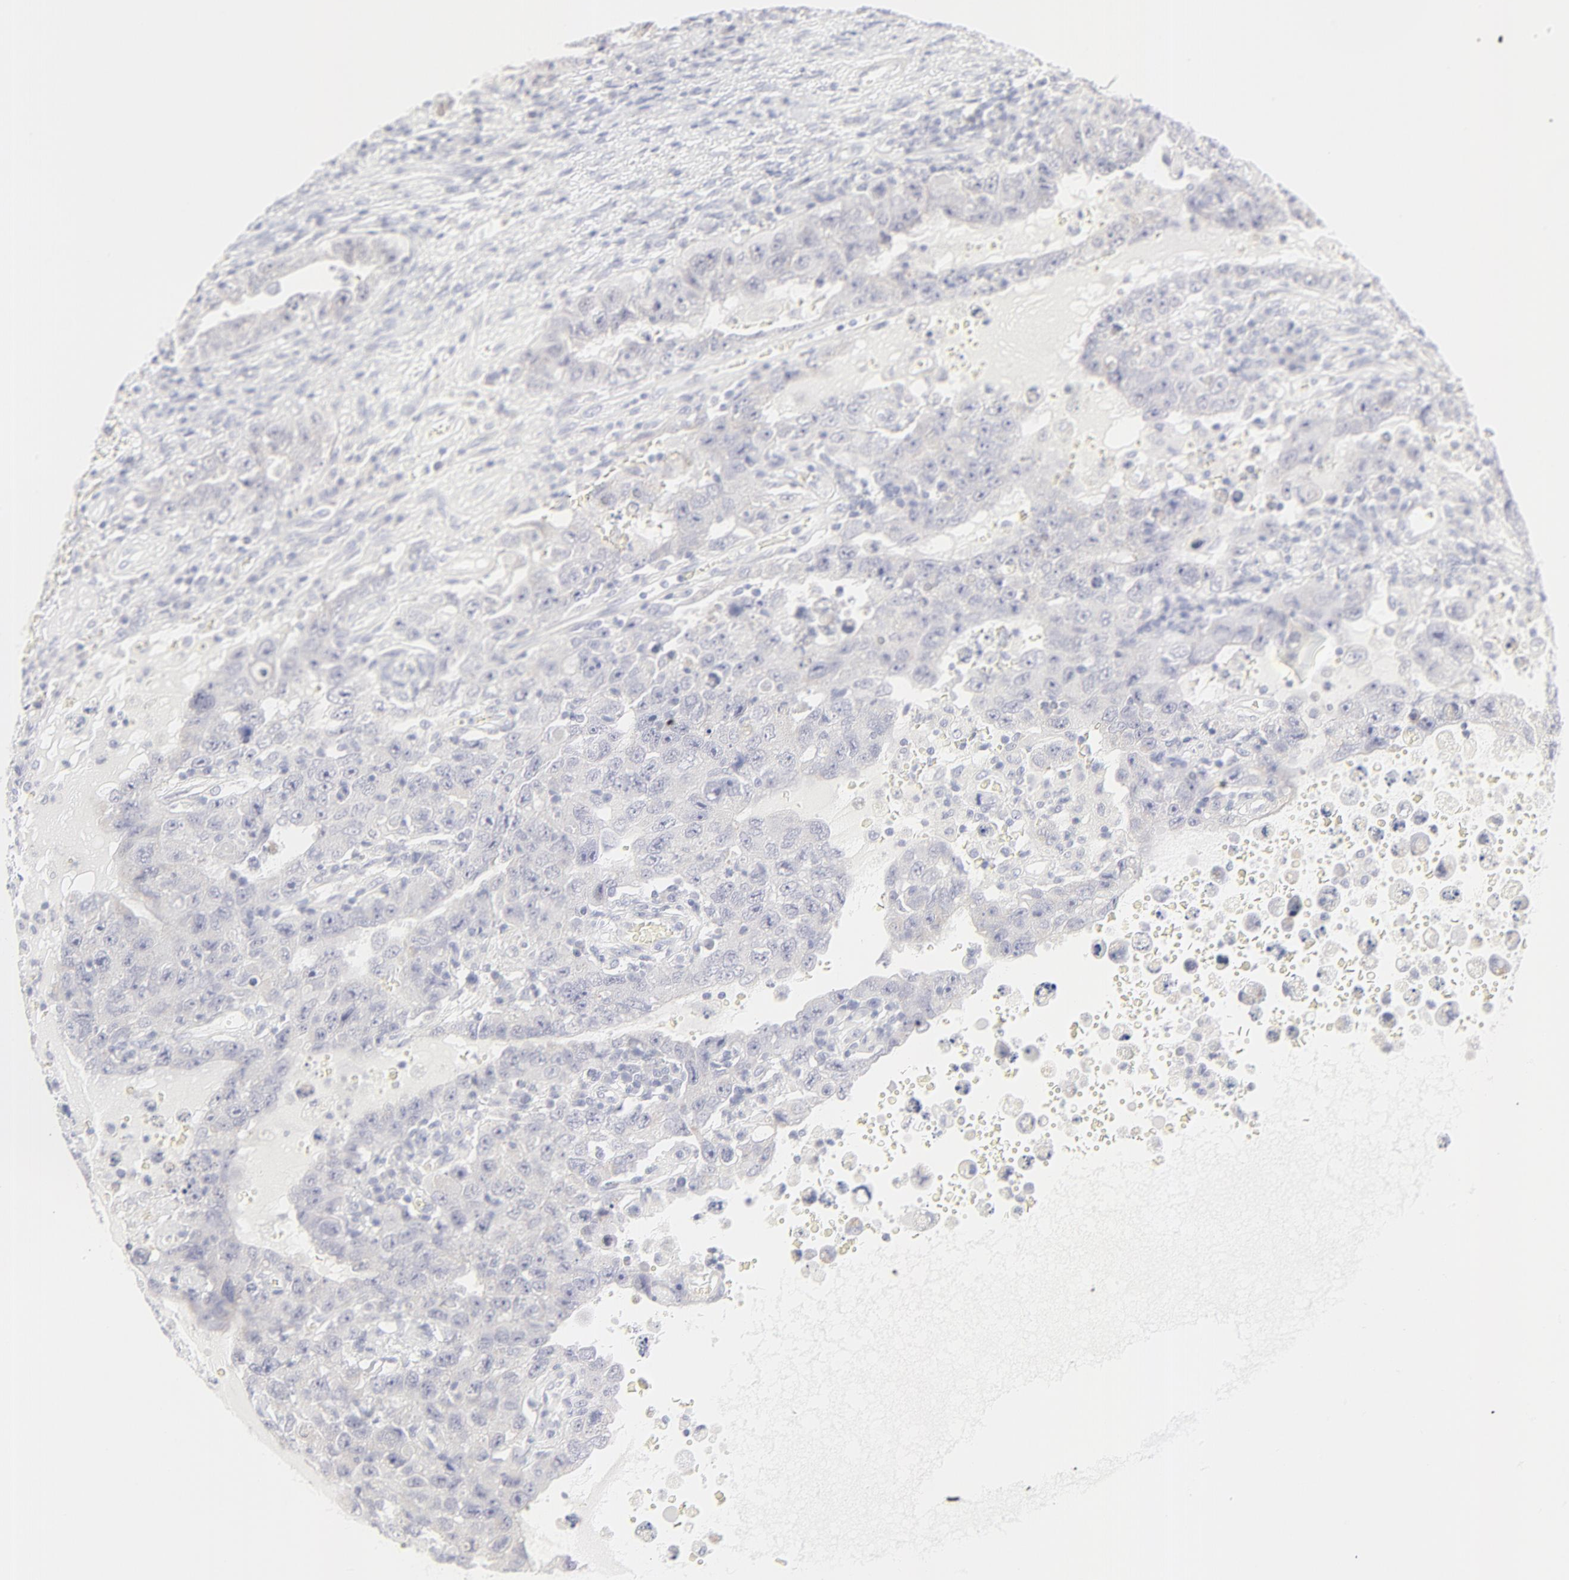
{"staining": {"intensity": "negative", "quantity": "none", "location": "none"}, "tissue": "testis cancer", "cell_type": "Tumor cells", "image_type": "cancer", "snomed": [{"axis": "morphology", "description": "Carcinoma, Embryonal, NOS"}, {"axis": "topography", "description": "Testis"}], "caption": "IHC of testis cancer (embryonal carcinoma) demonstrates no staining in tumor cells.", "gene": "NPNT", "patient": {"sex": "male", "age": 26}}